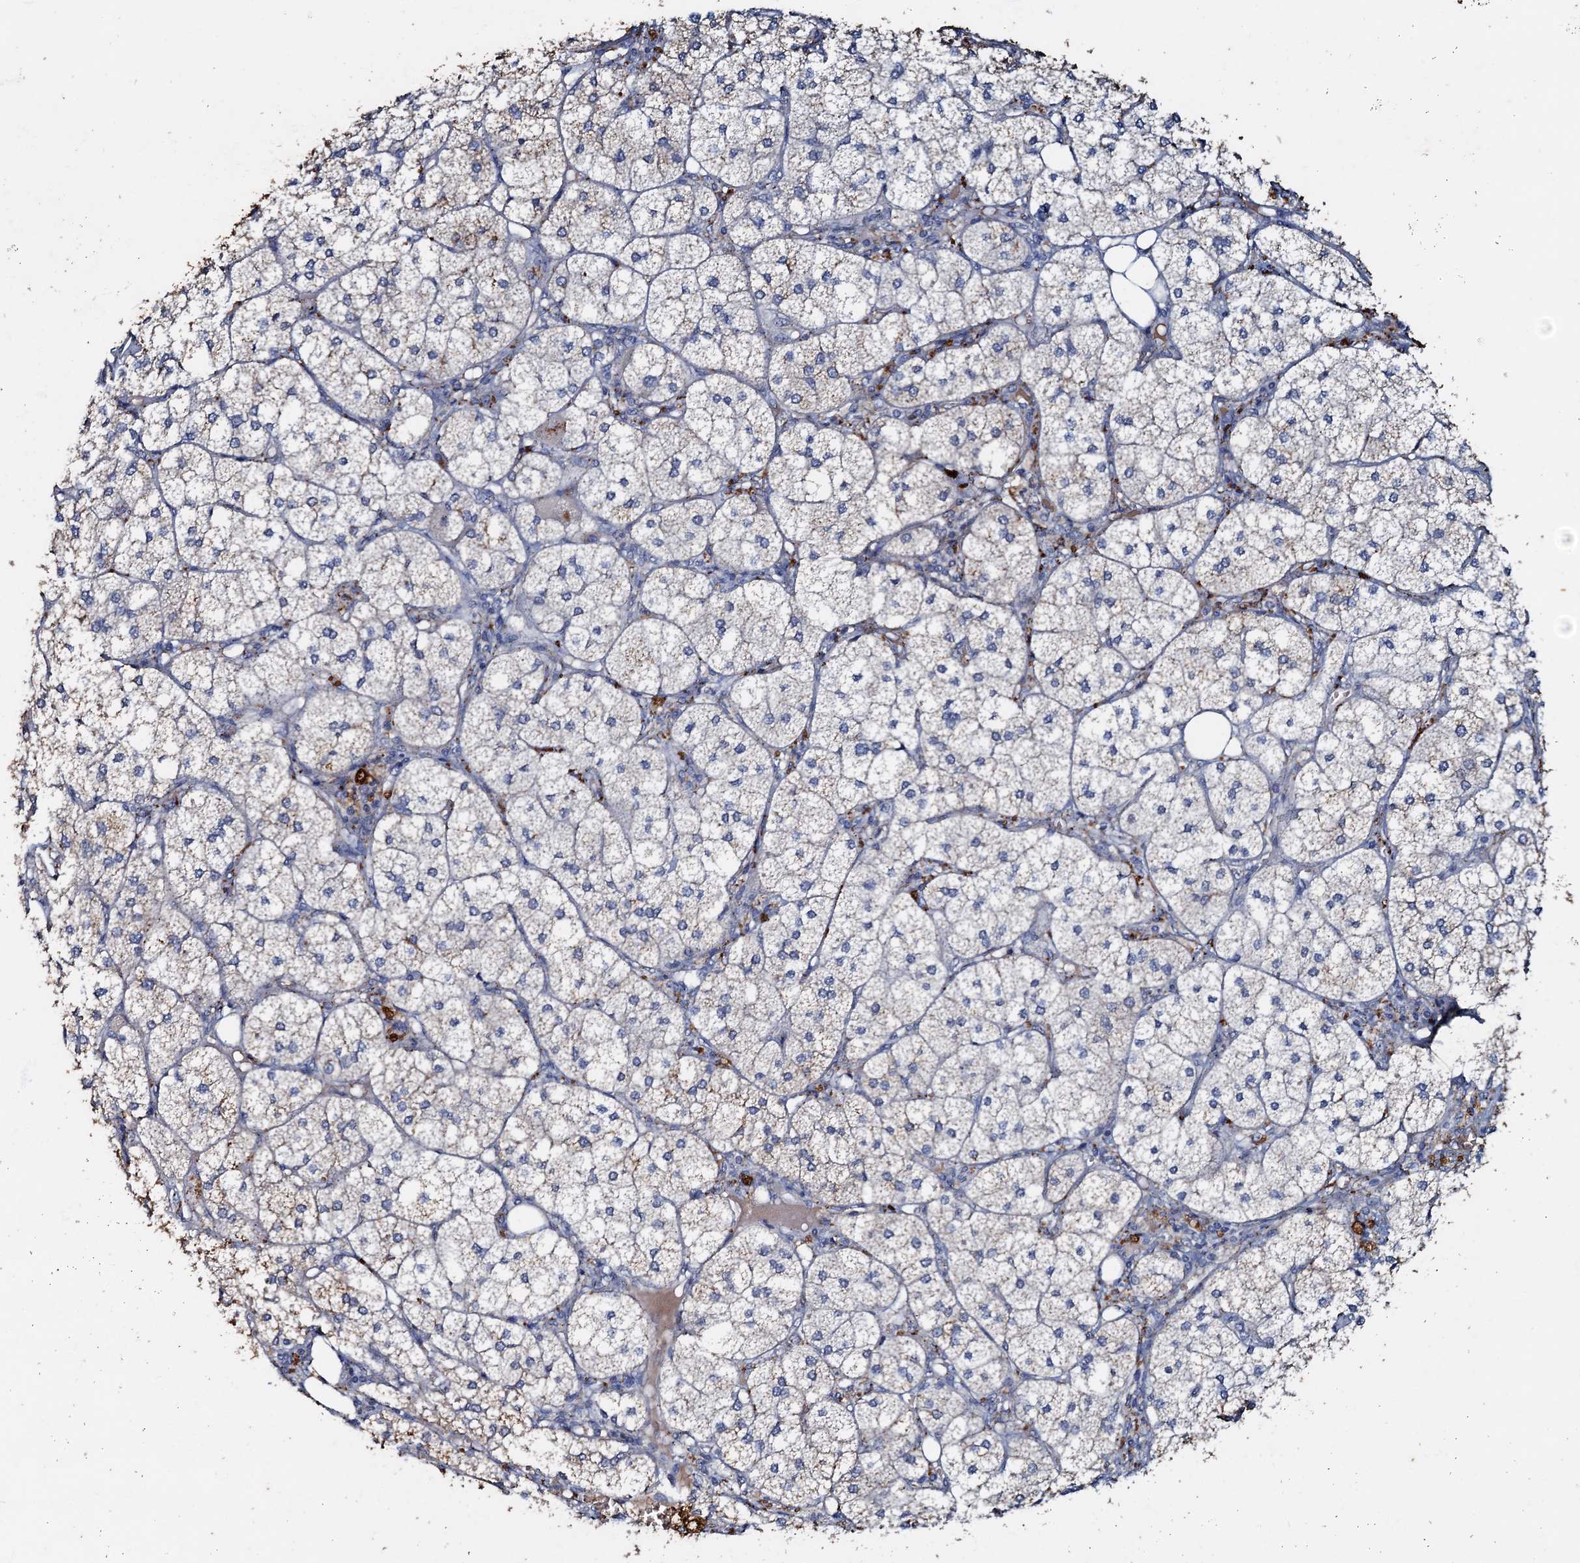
{"staining": {"intensity": "moderate", "quantity": "<25%", "location": "cytoplasmic/membranous"}, "tissue": "adrenal gland", "cell_type": "Glandular cells", "image_type": "normal", "snomed": [{"axis": "morphology", "description": "Normal tissue, NOS"}, {"axis": "topography", "description": "Adrenal gland"}], "caption": "Adrenal gland was stained to show a protein in brown. There is low levels of moderate cytoplasmic/membranous staining in approximately <25% of glandular cells. (brown staining indicates protein expression, while blue staining denotes nuclei).", "gene": "MANSC4", "patient": {"sex": "female", "age": 61}}